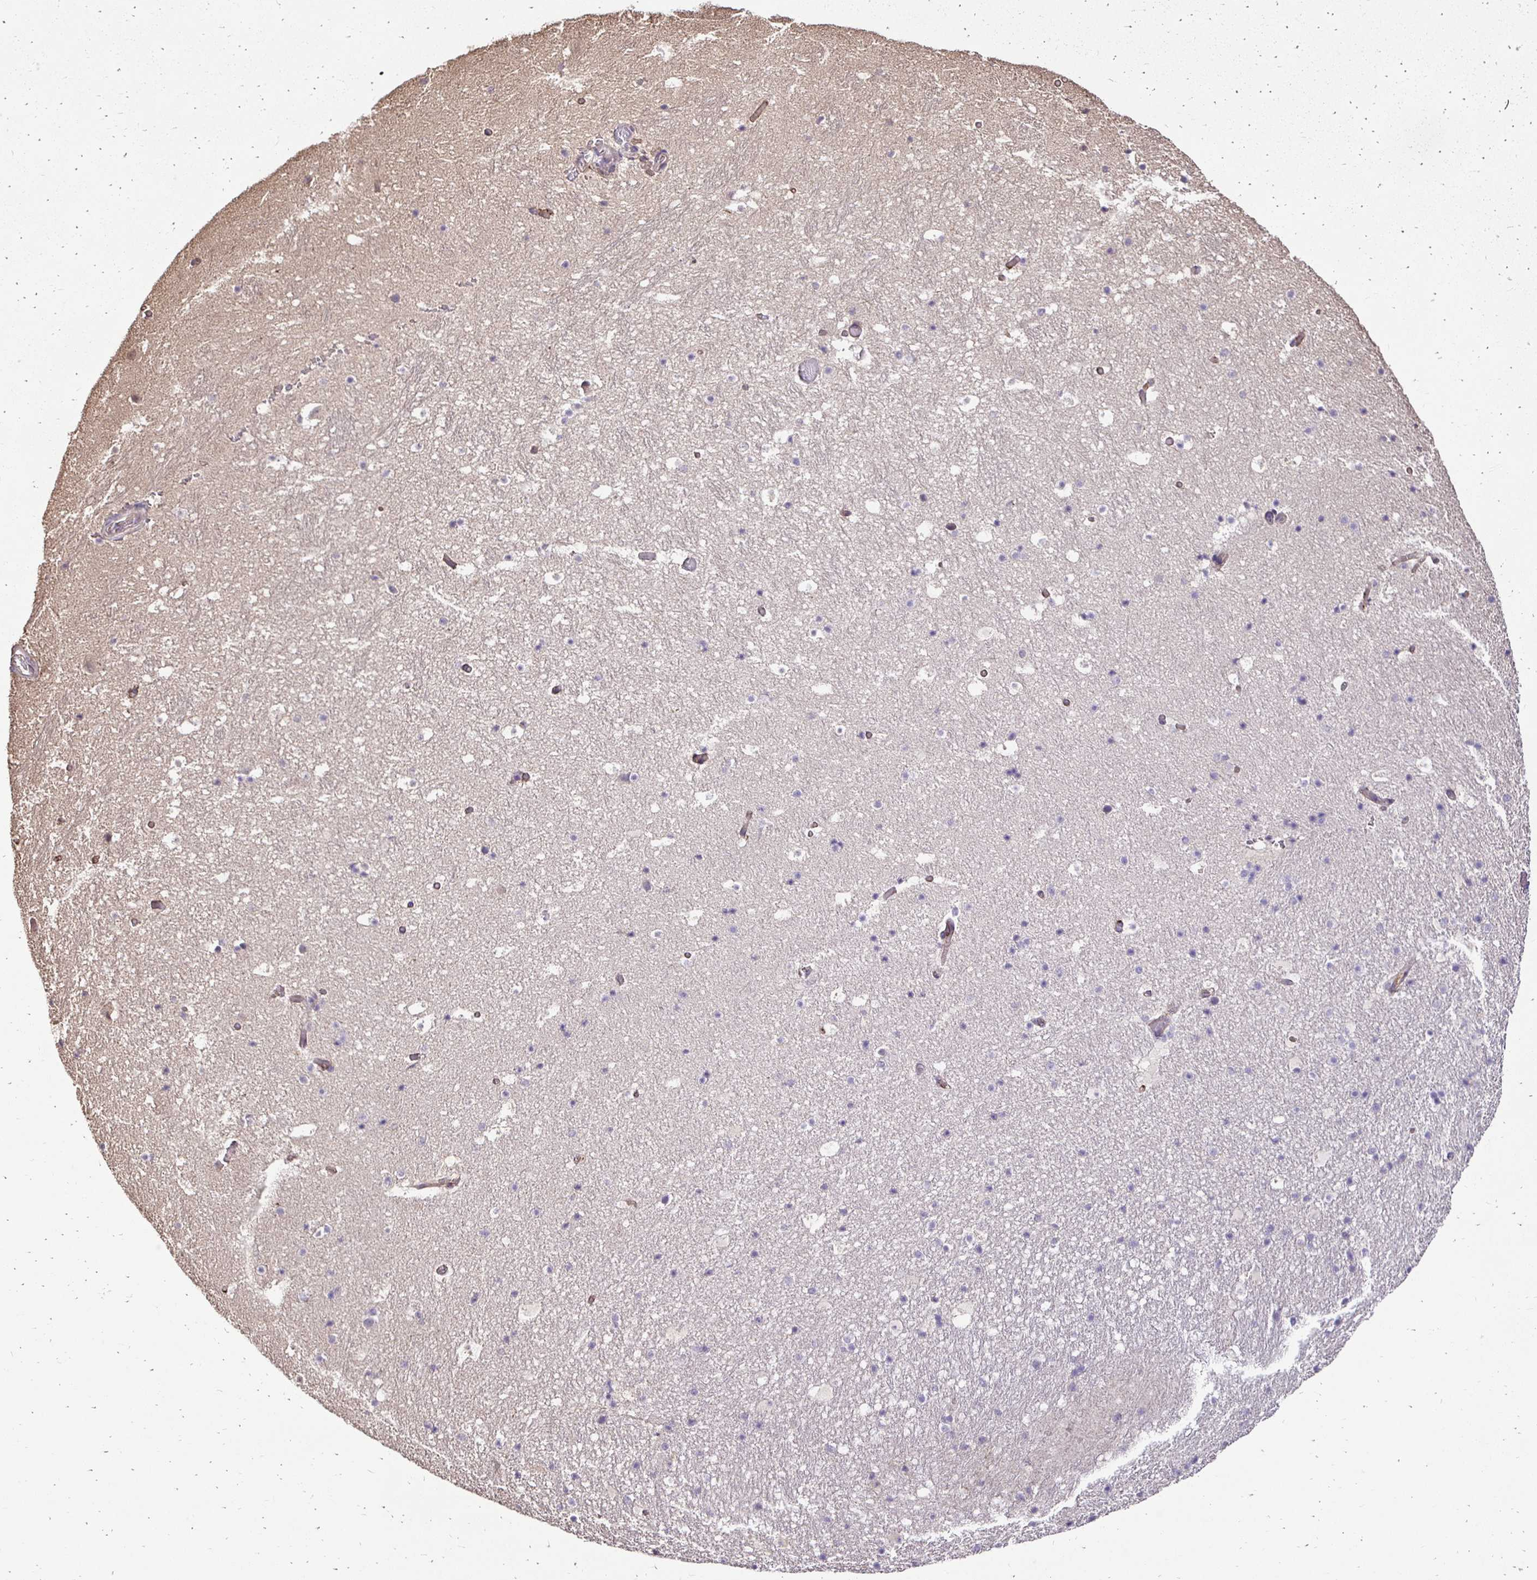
{"staining": {"intensity": "negative", "quantity": "none", "location": "none"}, "tissue": "hippocampus", "cell_type": "Glial cells", "image_type": "normal", "snomed": [{"axis": "morphology", "description": "Normal tissue, NOS"}, {"axis": "topography", "description": "Hippocampus"}], "caption": "The micrograph demonstrates no staining of glial cells in benign hippocampus. (Stains: DAB immunohistochemistry with hematoxylin counter stain, Microscopy: brightfield microscopy at high magnification).", "gene": "SLC9A1", "patient": {"sex": "male", "age": 26}}